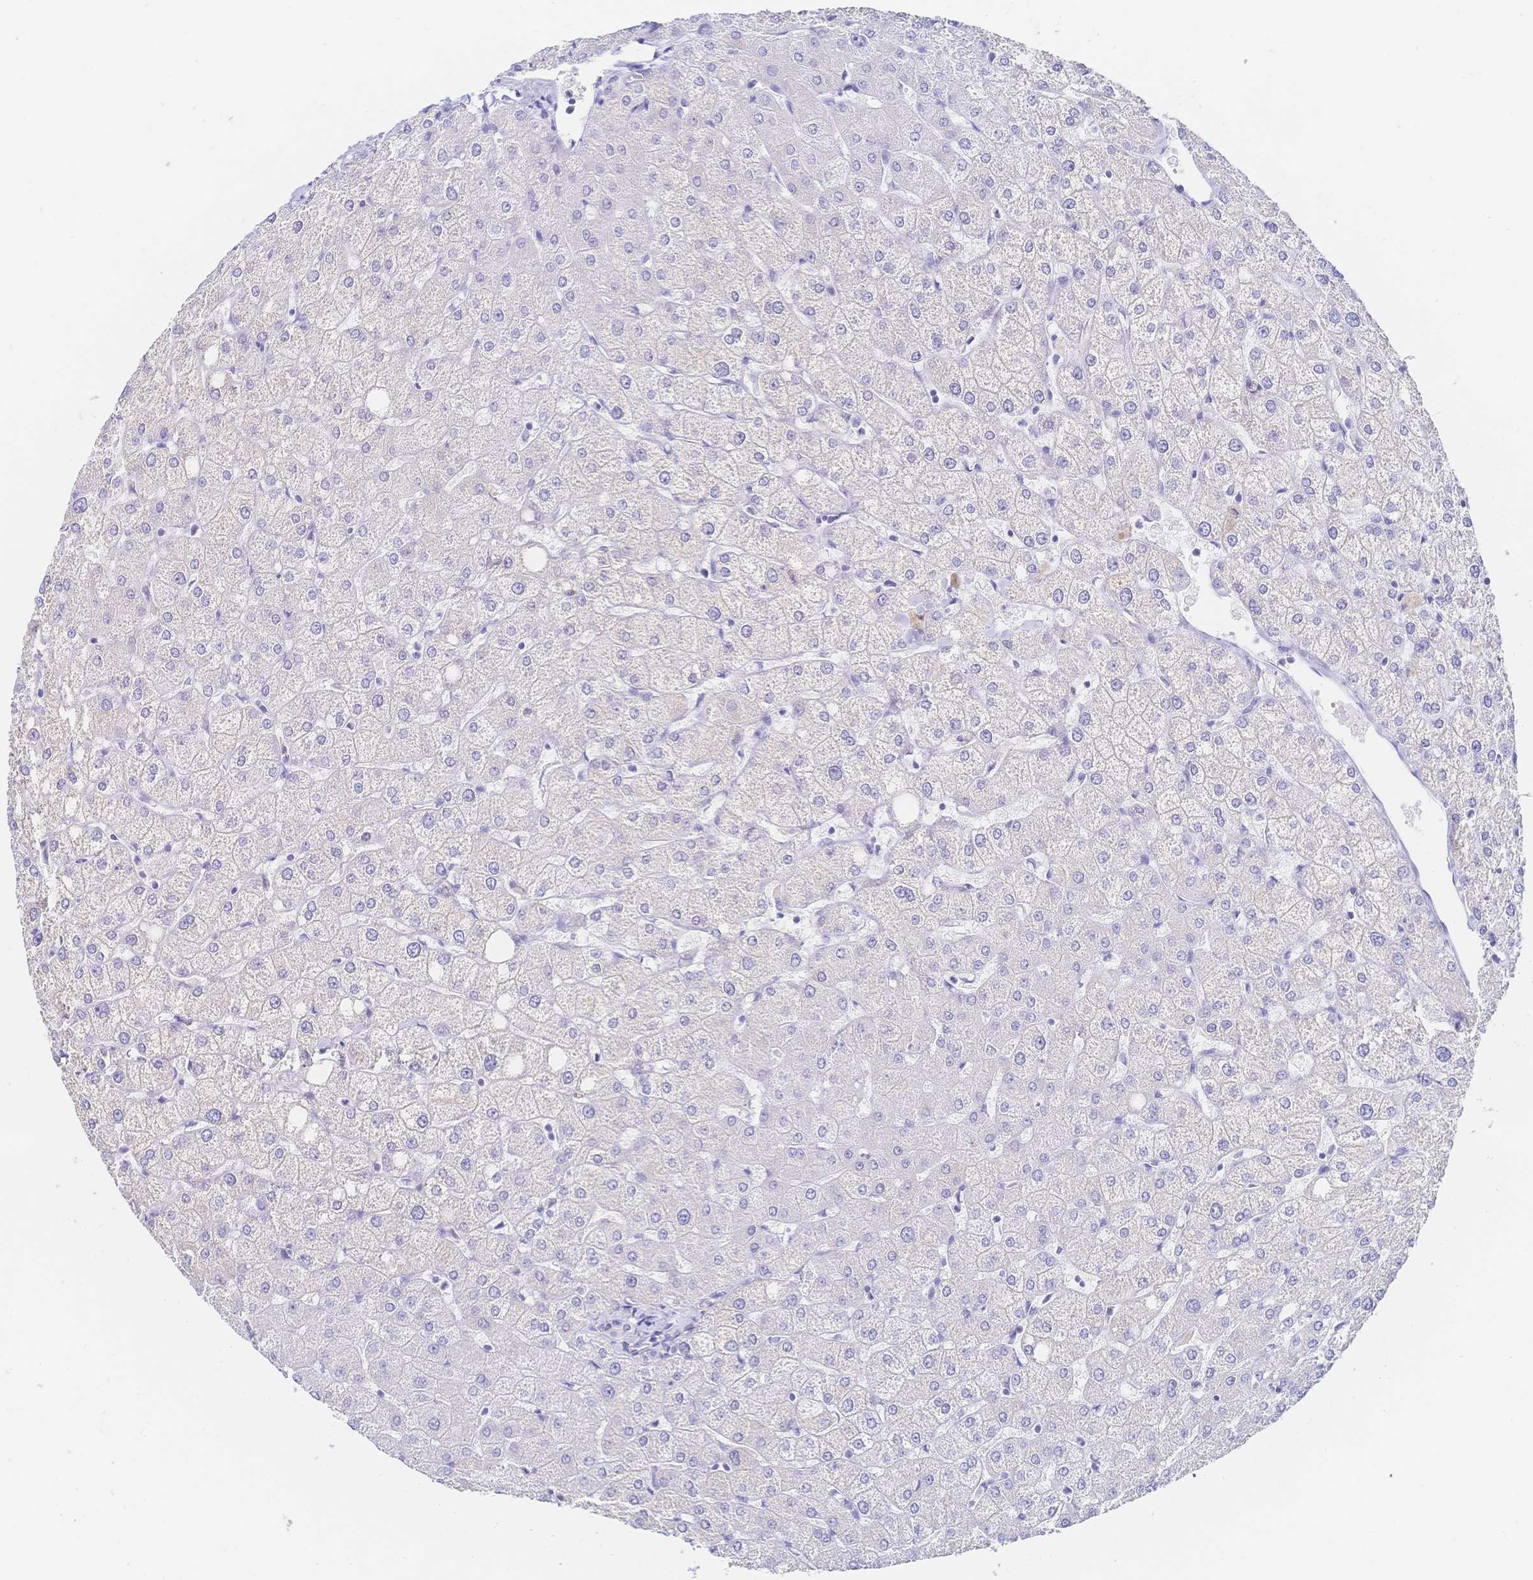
{"staining": {"intensity": "negative", "quantity": "none", "location": "none"}, "tissue": "liver", "cell_type": "Cholangiocytes", "image_type": "normal", "snomed": [{"axis": "morphology", "description": "Normal tissue, NOS"}, {"axis": "topography", "description": "Liver"}], "caption": "IHC image of normal liver: human liver stained with DAB (3,3'-diaminobenzidine) exhibits no significant protein staining in cholangiocytes. Brightfield microscopy of IHC stained with DAB (3,3'-diaminobenzidine) (brown) and hematoxylin (blue), captured at high magnification.", "gene": "RRM1", "patient": {"sex": "female", "age": 54}}